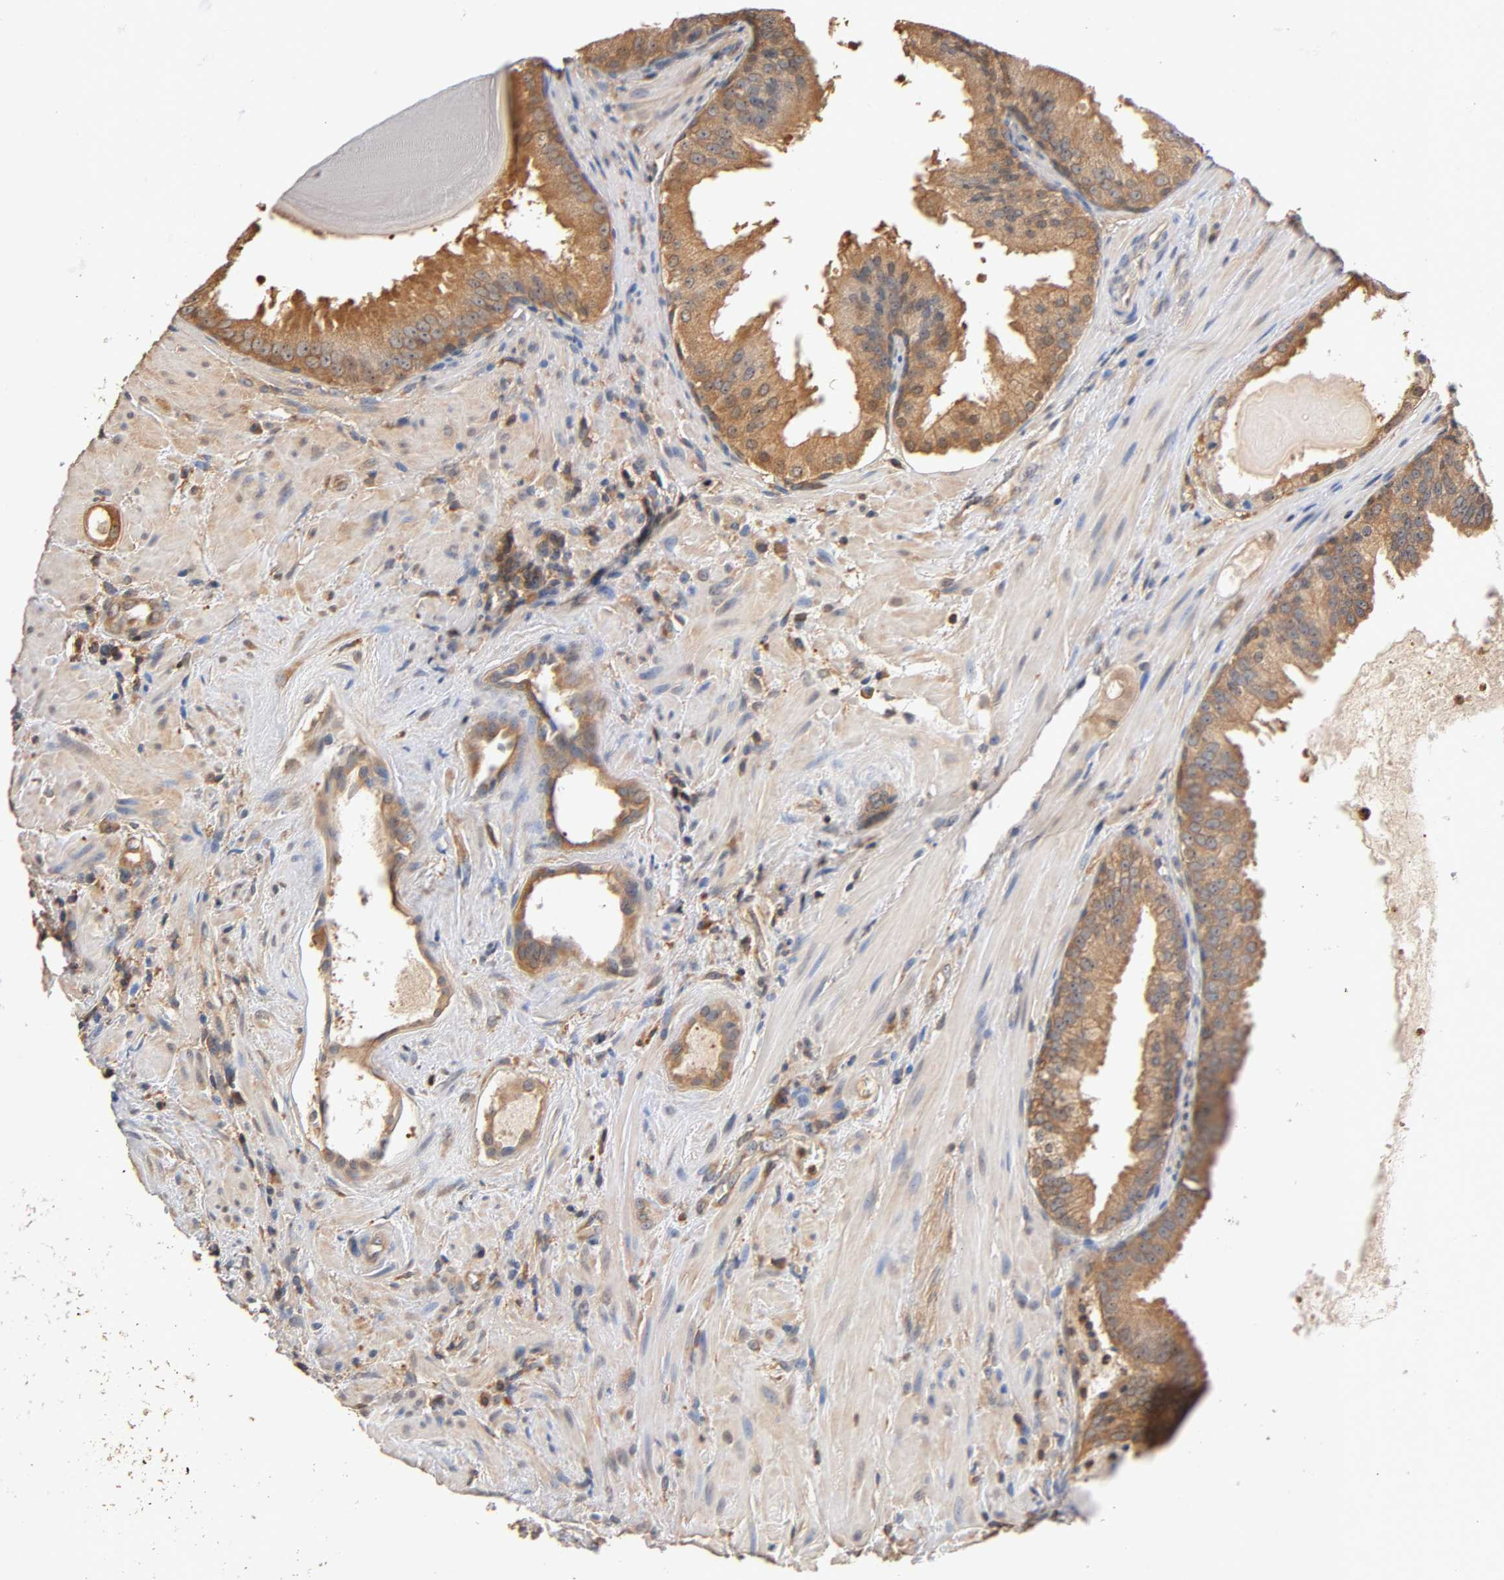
{"staining": {"intensity": "moderate", "quantity": ">75%", "location": "cytoplasmic/membranous"}, "tissue": "prostate cancer", "cell_type": "Tumor cells", "image_type": "cancer", "snomed": [{"axis": "morphology", "description": "Adenocarcinoma, High grade"}, {"axis": "topography", "description": "Prostate"}], "caption": "Immunohistochemistry of human high-grade adenocarcinoma (prostate) displays medium levels of moderate cytoplasmic/membranous expression in approximately >75% of tumor cells.", "gene": "ALDOA", "patient": {"sex": "male", "age": 68}}